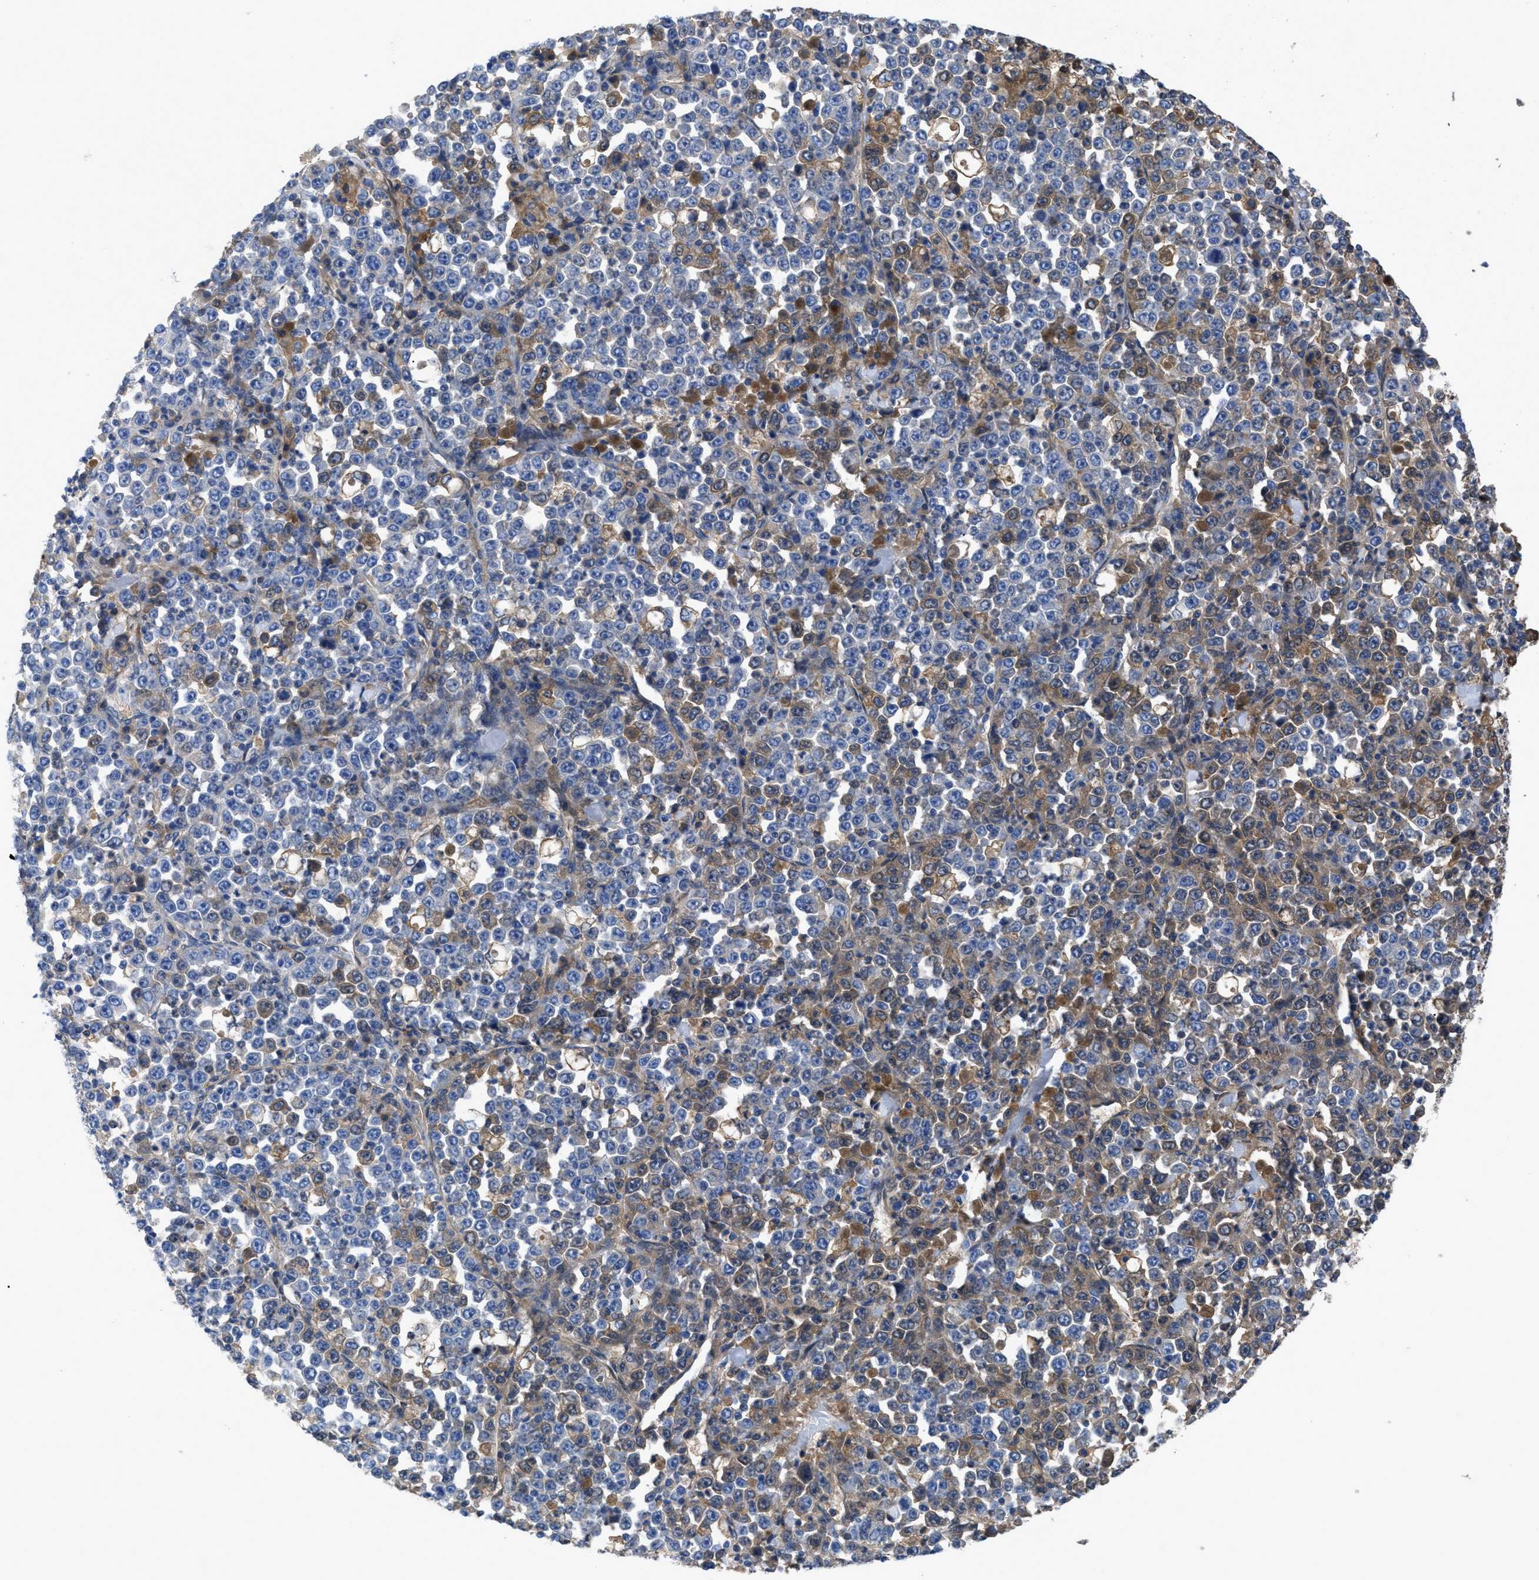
{"staining": {"intensity": "weak", "quantity": "25%-75%", "location": "cytoplasmic/membranous"}, "tissue": "stomach cancer", "cell_type": "Tumor cells", "image_type": "cancer", "snomed": [{"axis": "morphology", "description": "Normal tissue, NOS"}, {"axis": "morphology", "description": "Adenocarcinoma, NOS"}, {"axis": "topography", "description": "Stomach, upper"}, {"axis": "topography", "description": "Stomach"}], "caption": "High-power microscopy captured an IHC micrograph of stomach cancer (adenocarcinoma), revealing weak cytoplasmic/membranous staining in about 25%-75% of tumor cells.", "gene": "SERPINA6", "patient": {"sex": "male", "age": 59}}